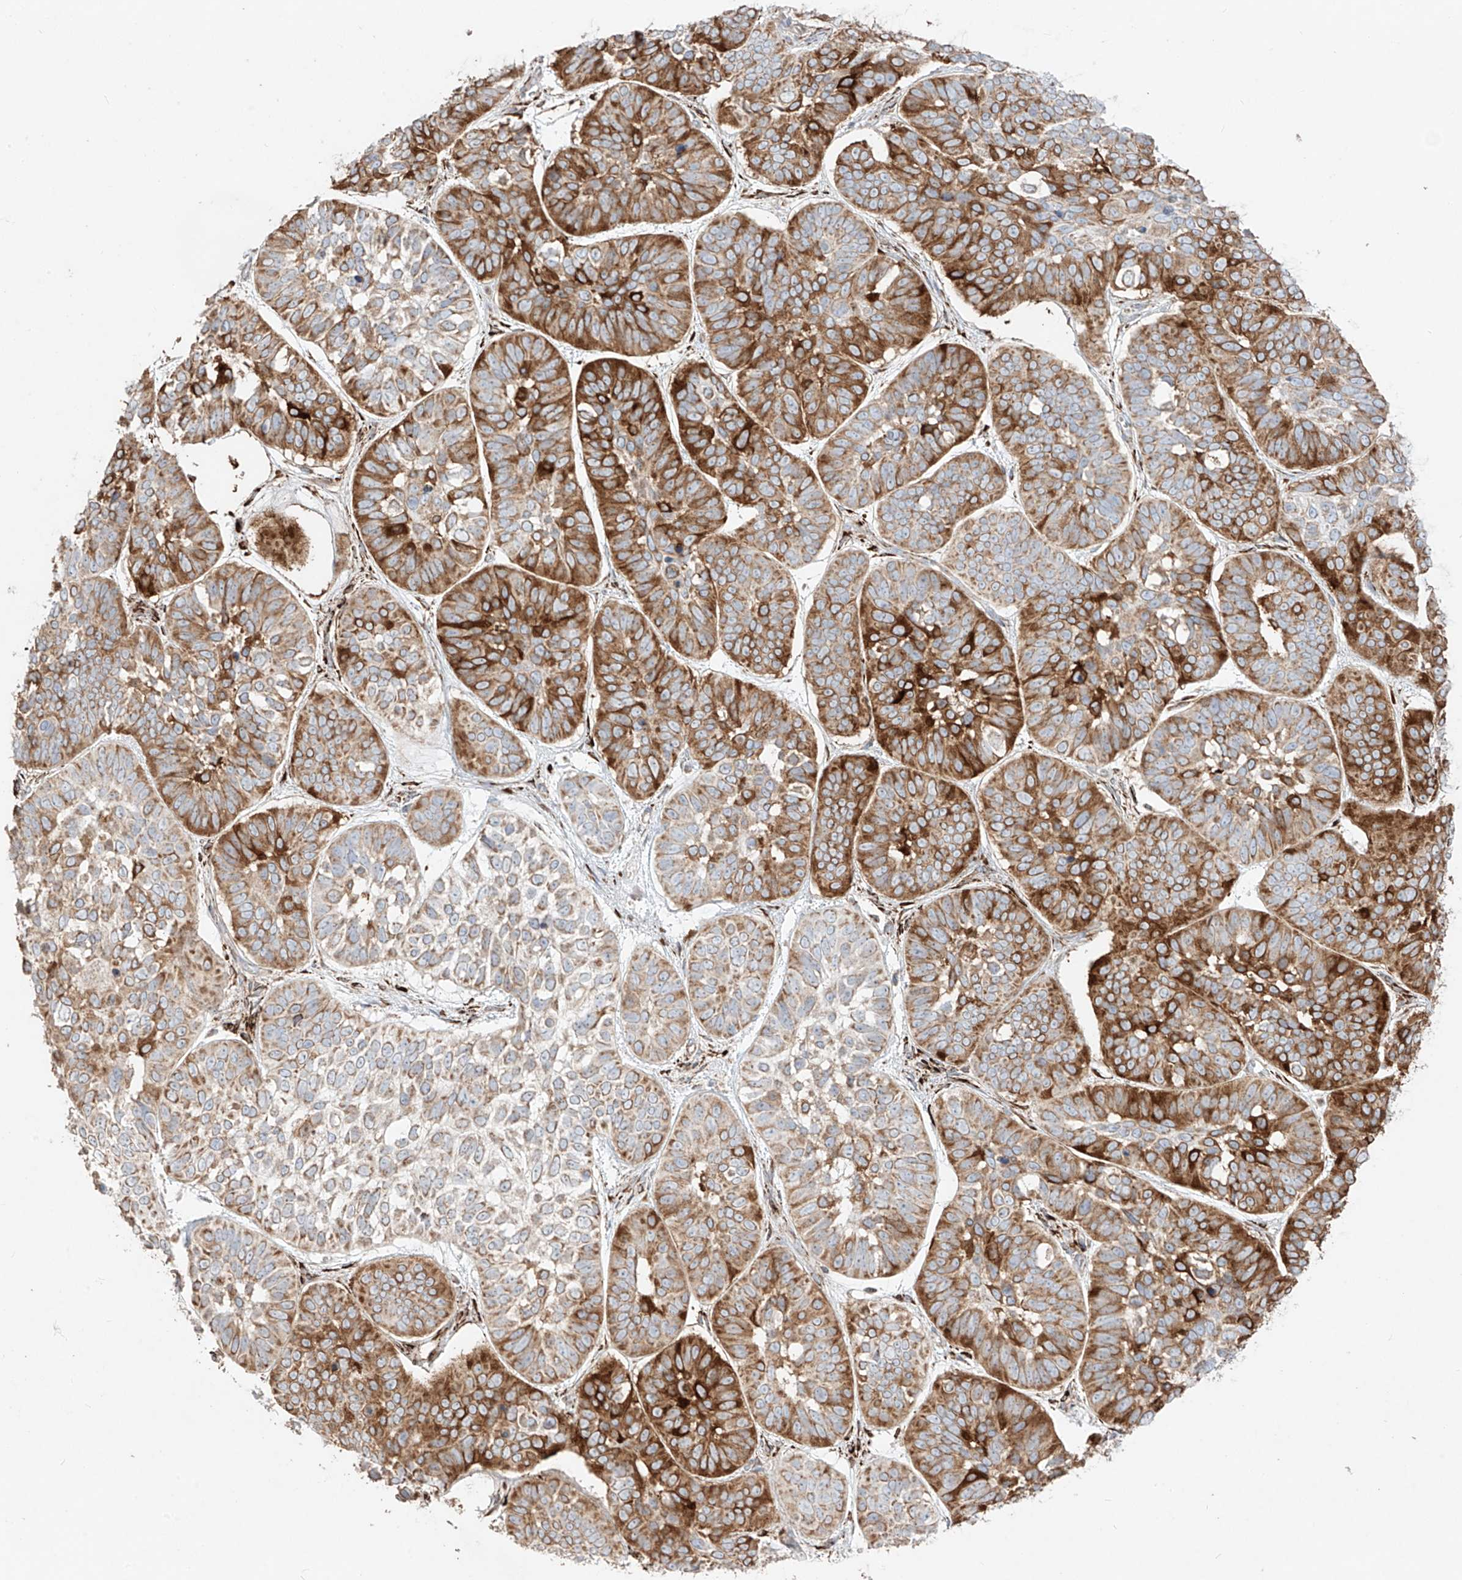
{"staining": {"intensity": "strong", "quantity": ">75%", "location": "cytoplasmic/membranous"}, "tissue": "skin cancer", "cell_type": "Tumor cells", "image_type": "cancer", "snomed": [{"axis": "morphology", "description": "Basal cell carcinoma"}, {"axis": "topography", "description": "Skin"}], "caption": "Strong cytoplasmic/membranous positivity for a protein is identified in about >75% of tumor cells of skin cancer (basal cell carcinoma) using IHC.", "gene": "COLGALT2", "patient": {"sex": "male", "age": 62}}